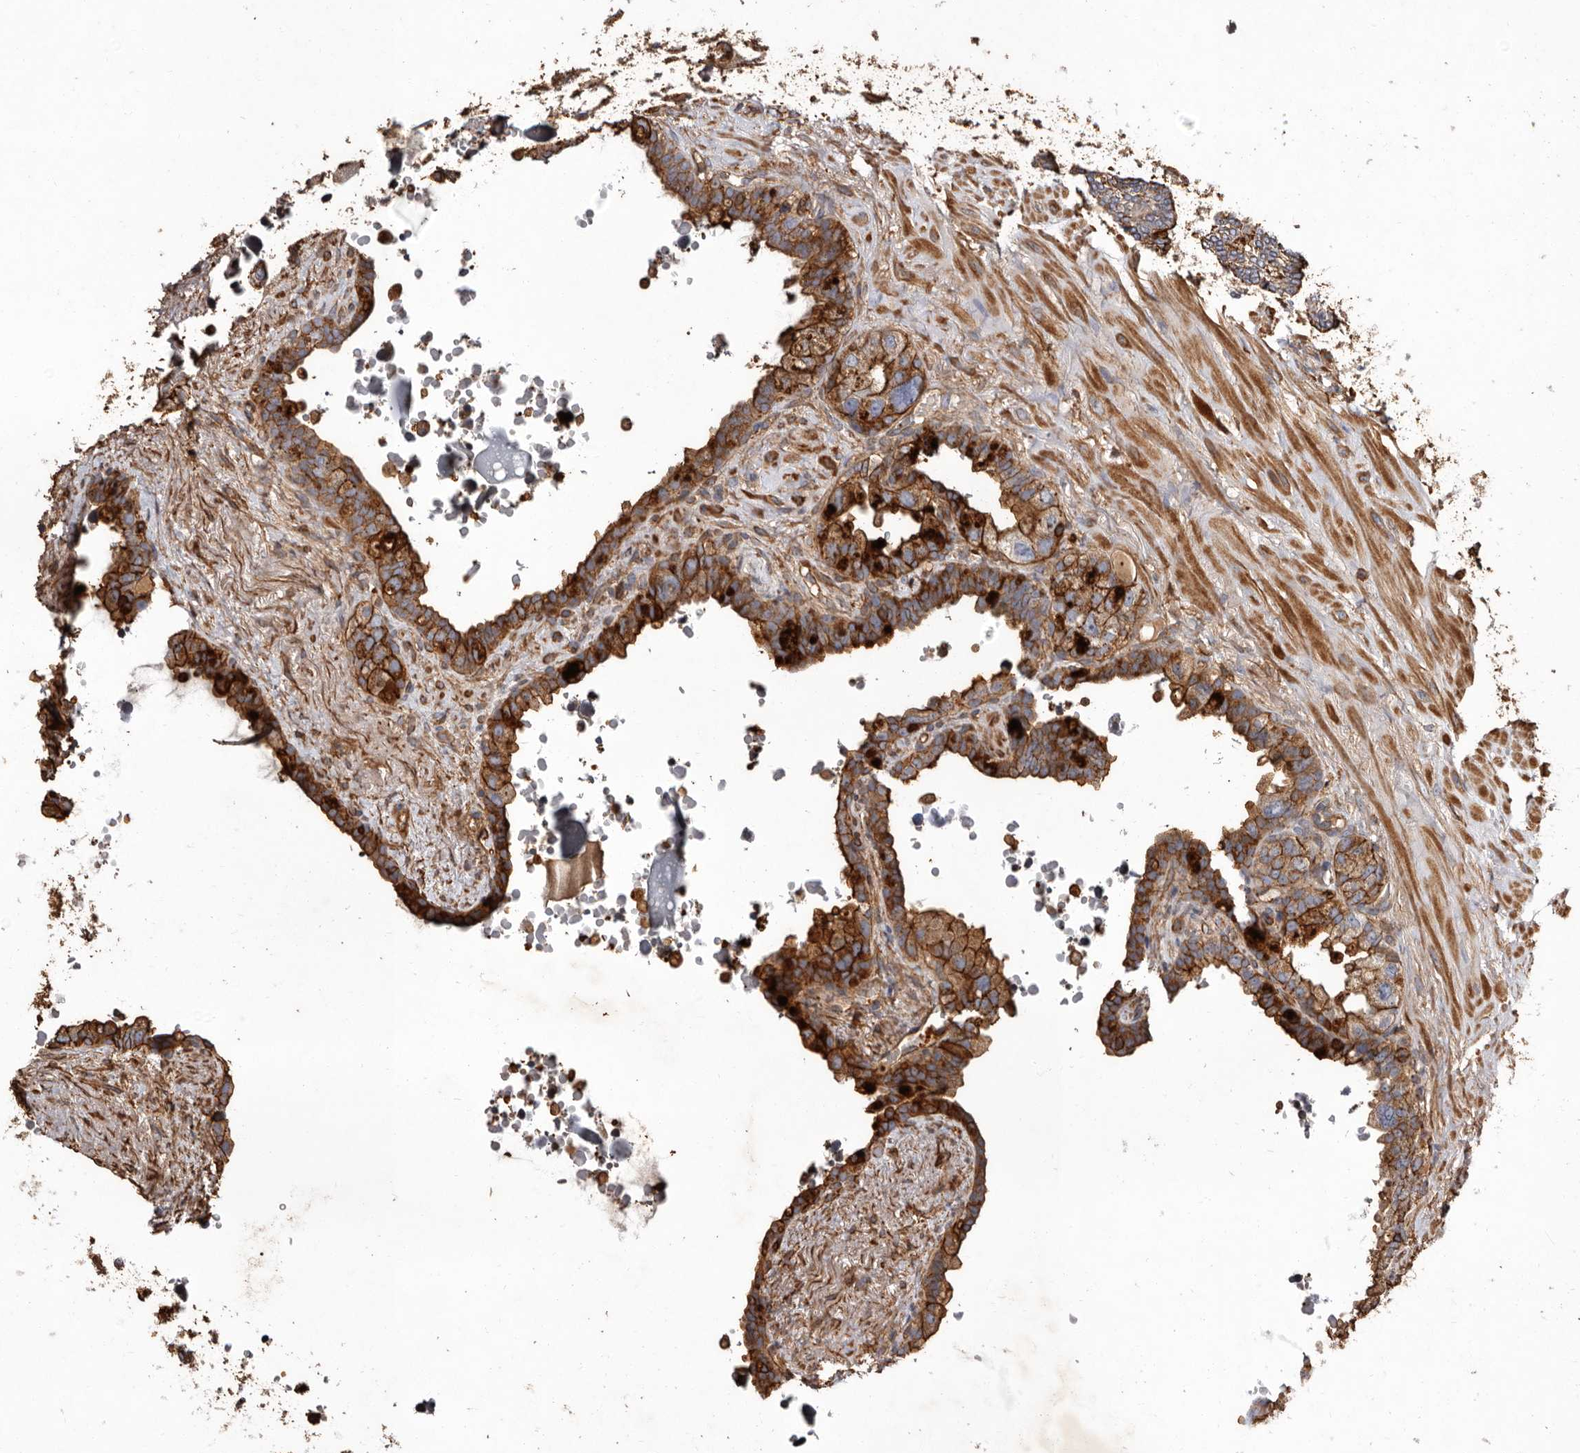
{"staining": {"intensity": "strong", "quantity": ">75%", "location": "cytoplasmic/membranous"}, "tissue": "seminal vesicle", "cell_type": "Glandular cells", "image_type": "normal", "snomed": [{"axis": "morphology", "description": "Normal tissue, NOS"}, {"axis": "topography", "description": "Seminal veicle"}], "caption": "Normal seminal vesicle reveals strong cytoplasmic/membranous staining in about >75% of glandular cells, visualized by immunohistochemistry.", "gene": "COQ8B", "patient": {"sex": "male", "age": 80}}